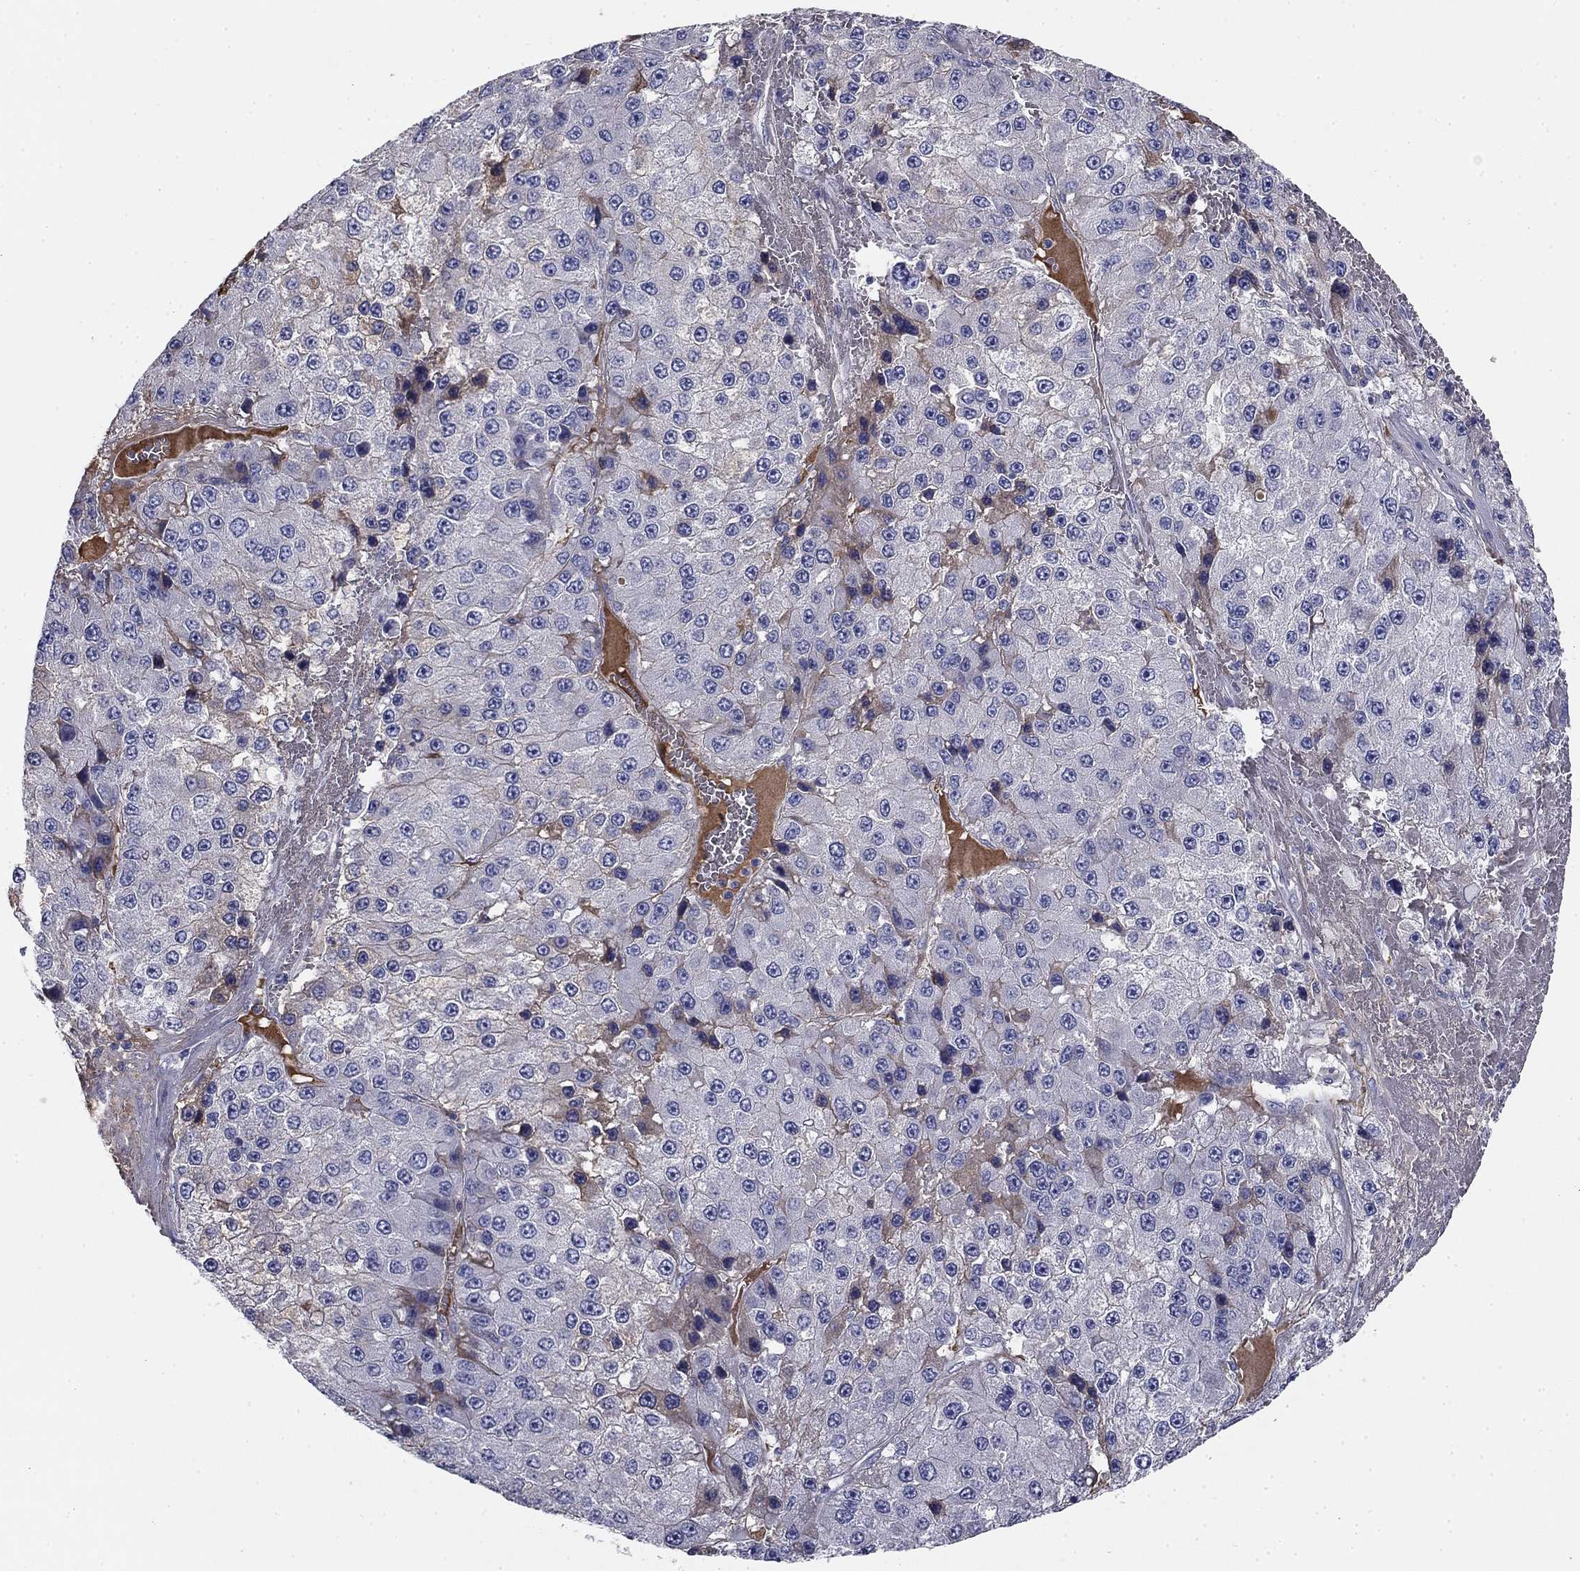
{"staining": {"intensity": "negative", "quantity": "none", "location": "none"}, "tissue": "liver cancer", "cell_type": "Tumor cells", "image_type": "cancer", "snomed": [{"axis": "morphology", "description": "Carcinoma, Hepatocellular, NOS"}, {"axis": "topography", "description": "Liver"}], "caption": "Immunohistochemistry (IHC) image of liver cancer (hepatocellular carcinoma) stained for a protein (brown), which displays no staining in tumor cells.", "gene": "CPLX4", "patient": {"sex": "female", "age": 73}}